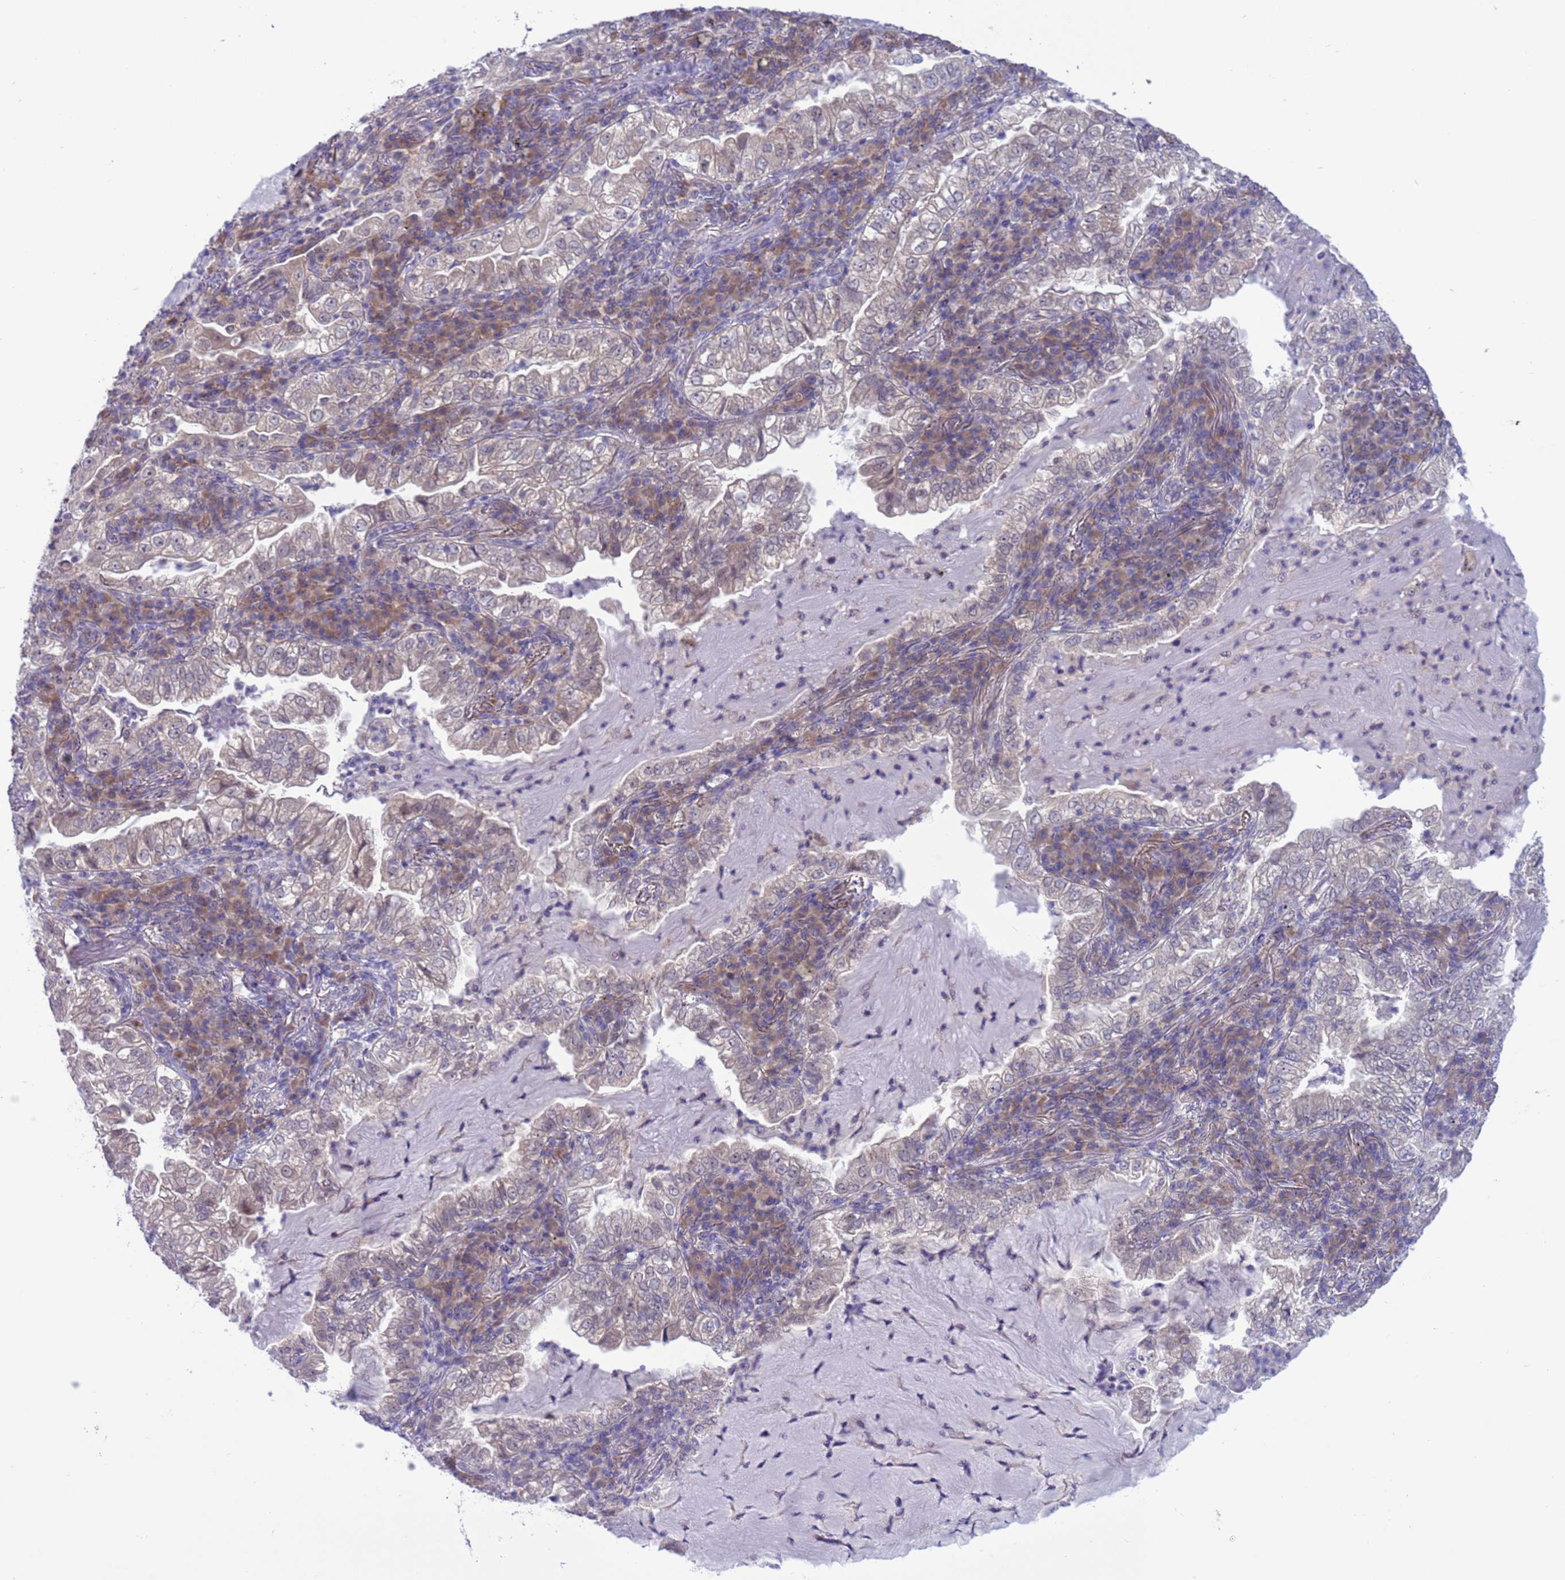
{"staining": {"intensity": "negative", "quantity": "none", "location": "none"}, "tissue": "lung cancer", "cell_type": "Tumor cells", "image_type": "cancer", "snomed": [{"axis": "morphology", "description": "Adenocarcinoma, NOS"}, {"axis": "topography", "description": "Lung"}], "caption": "Tumor cells are negative for brown protein staining in lung cancer (adenocarcinoma). (Stains: DAB immunohistochemistry with hematoxylin counter stain, Microscopy: brightfield microscopy at high magnification).", "gene": "ZNF461", "patient": {"sex": "female", "age": 73}}